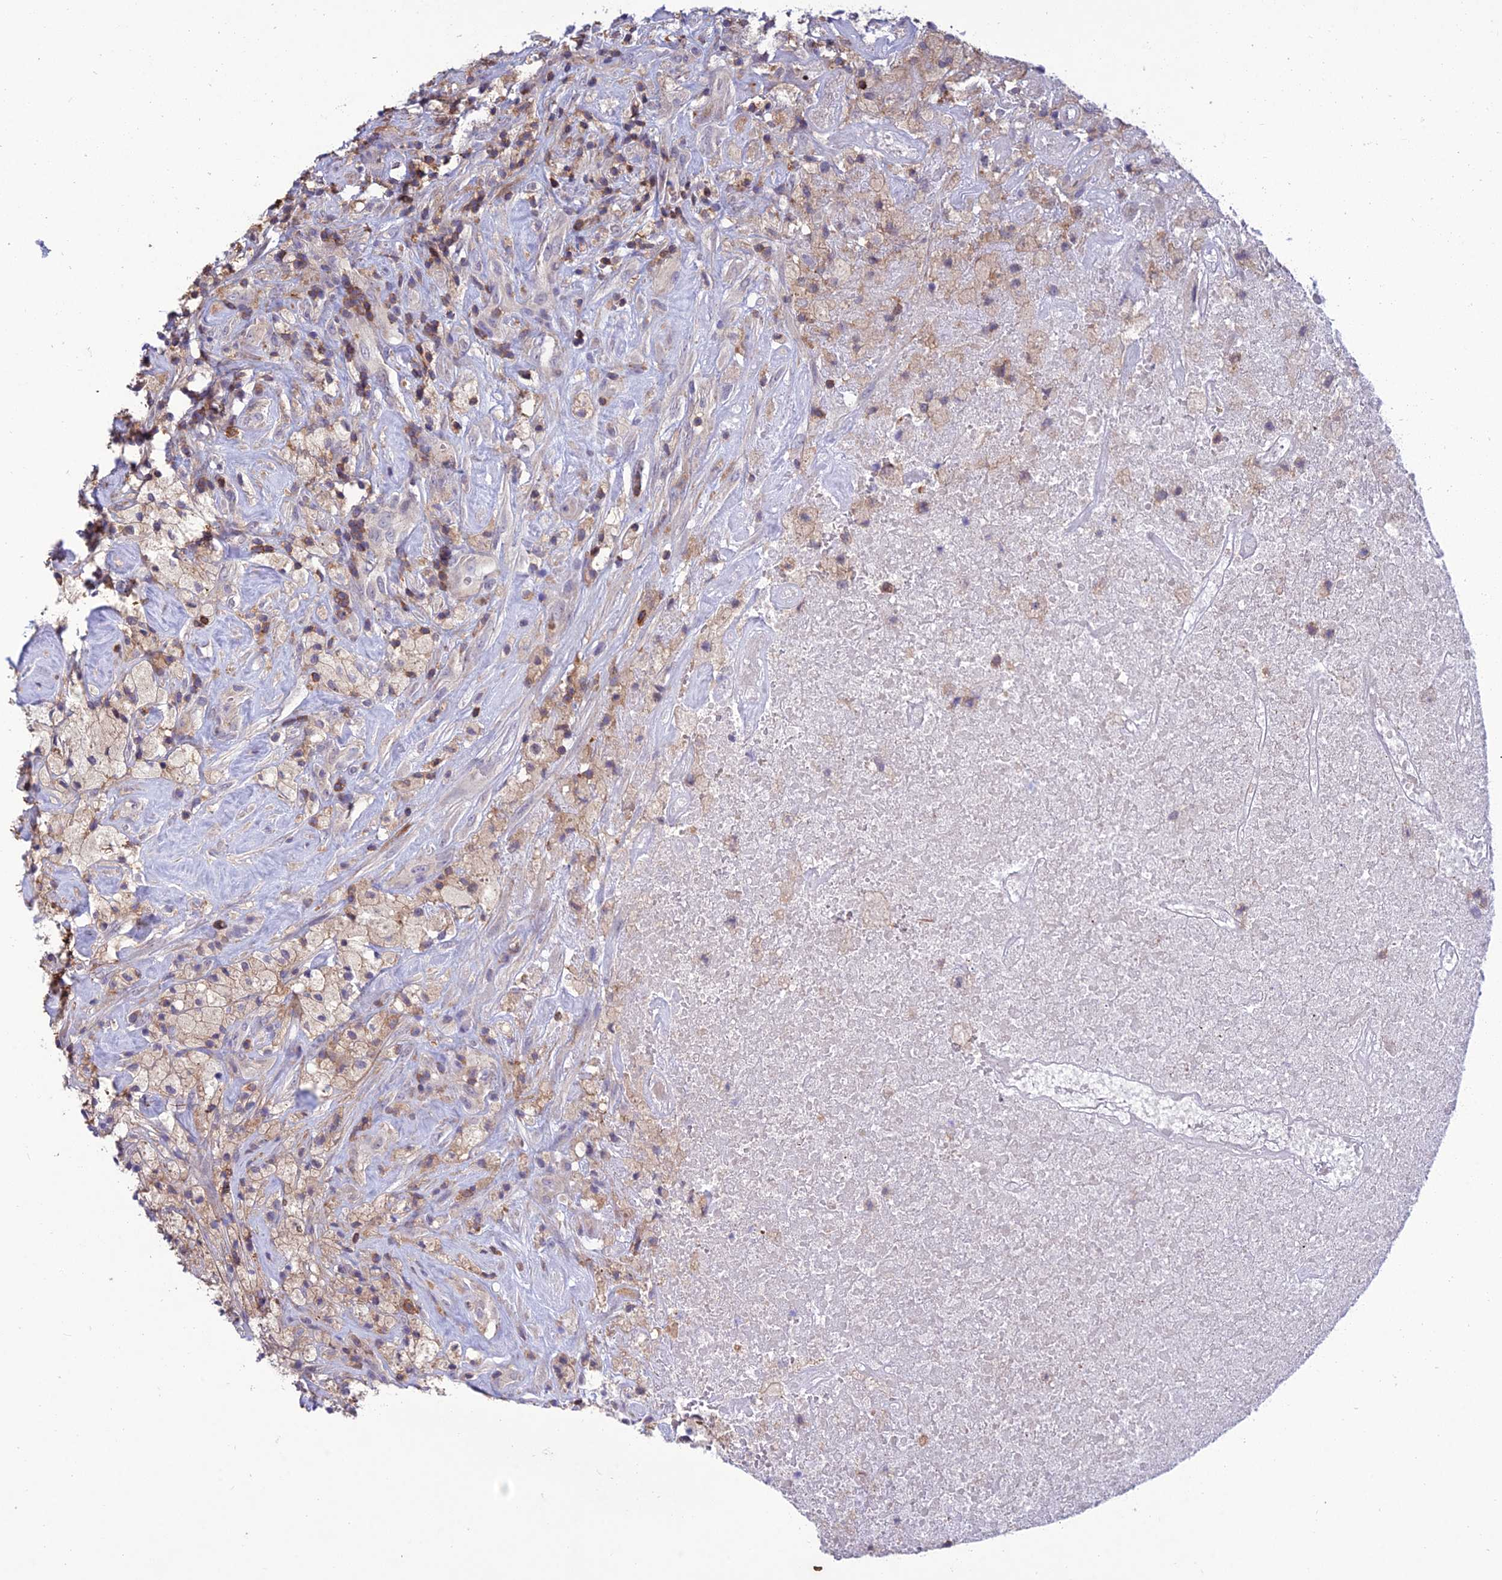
{"staining": {"intensity": "weak", "quantity": "25%-75%", "location": "cytoplasmic/membranous"}, "tissue": "glioma", "cell_type": "Tumor cells", "image_type": "cancer", "snomed": [{"axis": "morphology", "description": "Glioma, malignant, High grade"}, {"axis": "topography", "description": "Brain"}], "caption": "Human malignant glioma (high-grade) stained with a brown dye reveals weak cytoplasmic/membranous positive positivity in about 25%-75% of tumor cells.", "gene": "FAM76A", "patient": {"sex": "male", "age": 69}}